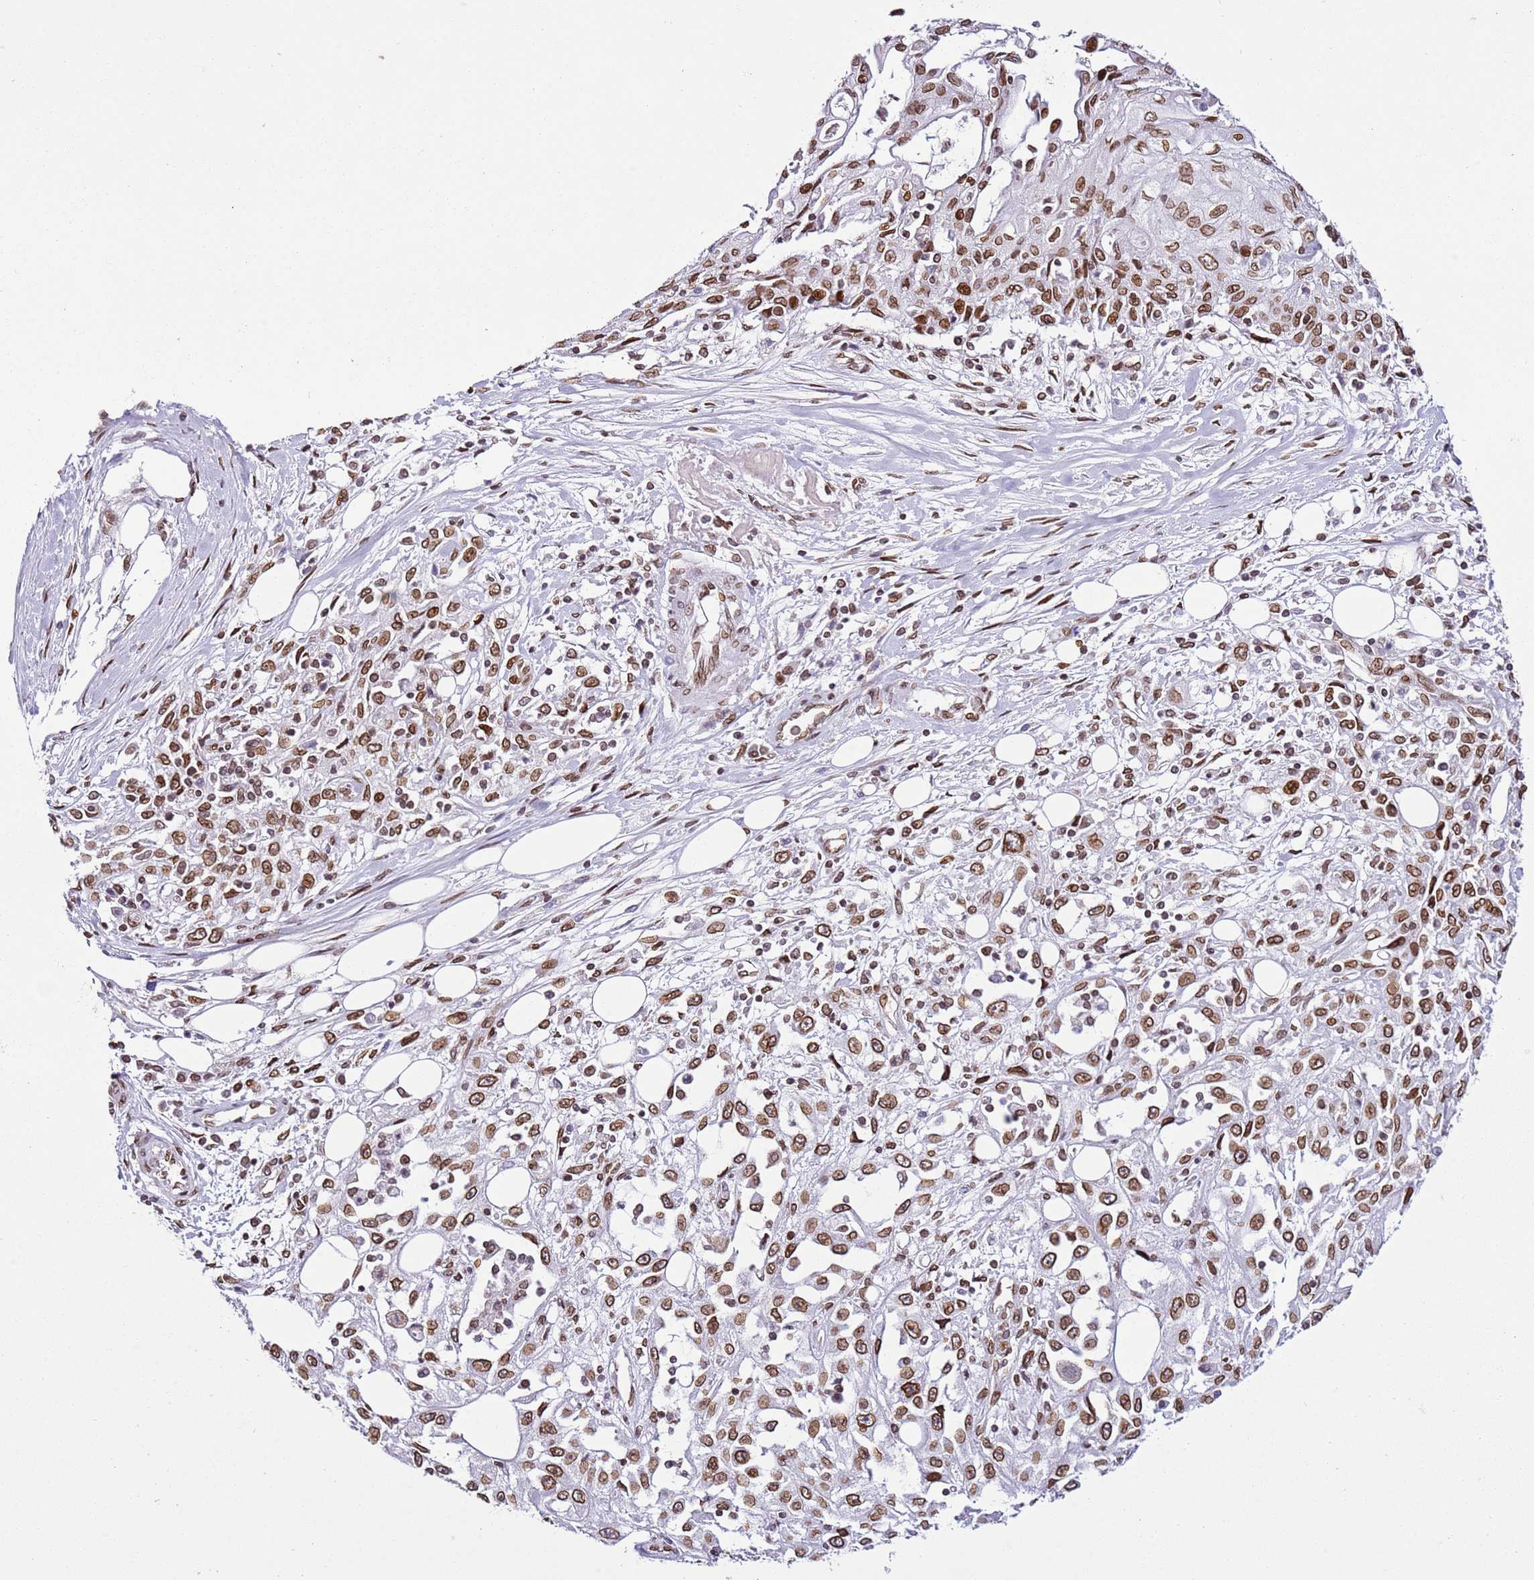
{"staining": {"intensity": "strong", "quantity": ">75%", "location": "cytoplasmic/membranous,nuclear"}, "tissue": "skin cancer", "cell_type": "Tumor cells", "image_type": "cancer", "snomed": [{"axis": "morphology", "description": "Squamous cell carcinoma, NOS"}, {"axis": "morphology", "description": "Squamous cell carcinoma, metastatic, NOS"}, {"axis": "topography", "description": "Skin"}, {"axis": "topography", "description": "Lymph node"}], "caption": "The photomicrograph displays staining of skin squamous cell carcinoma, revealing strong cytoplasmic/membranous and nuclear protein staining (brown color) within tumor cells.", "gene": "POU6F1", "patient": {"sex": "male", "age": 75}}